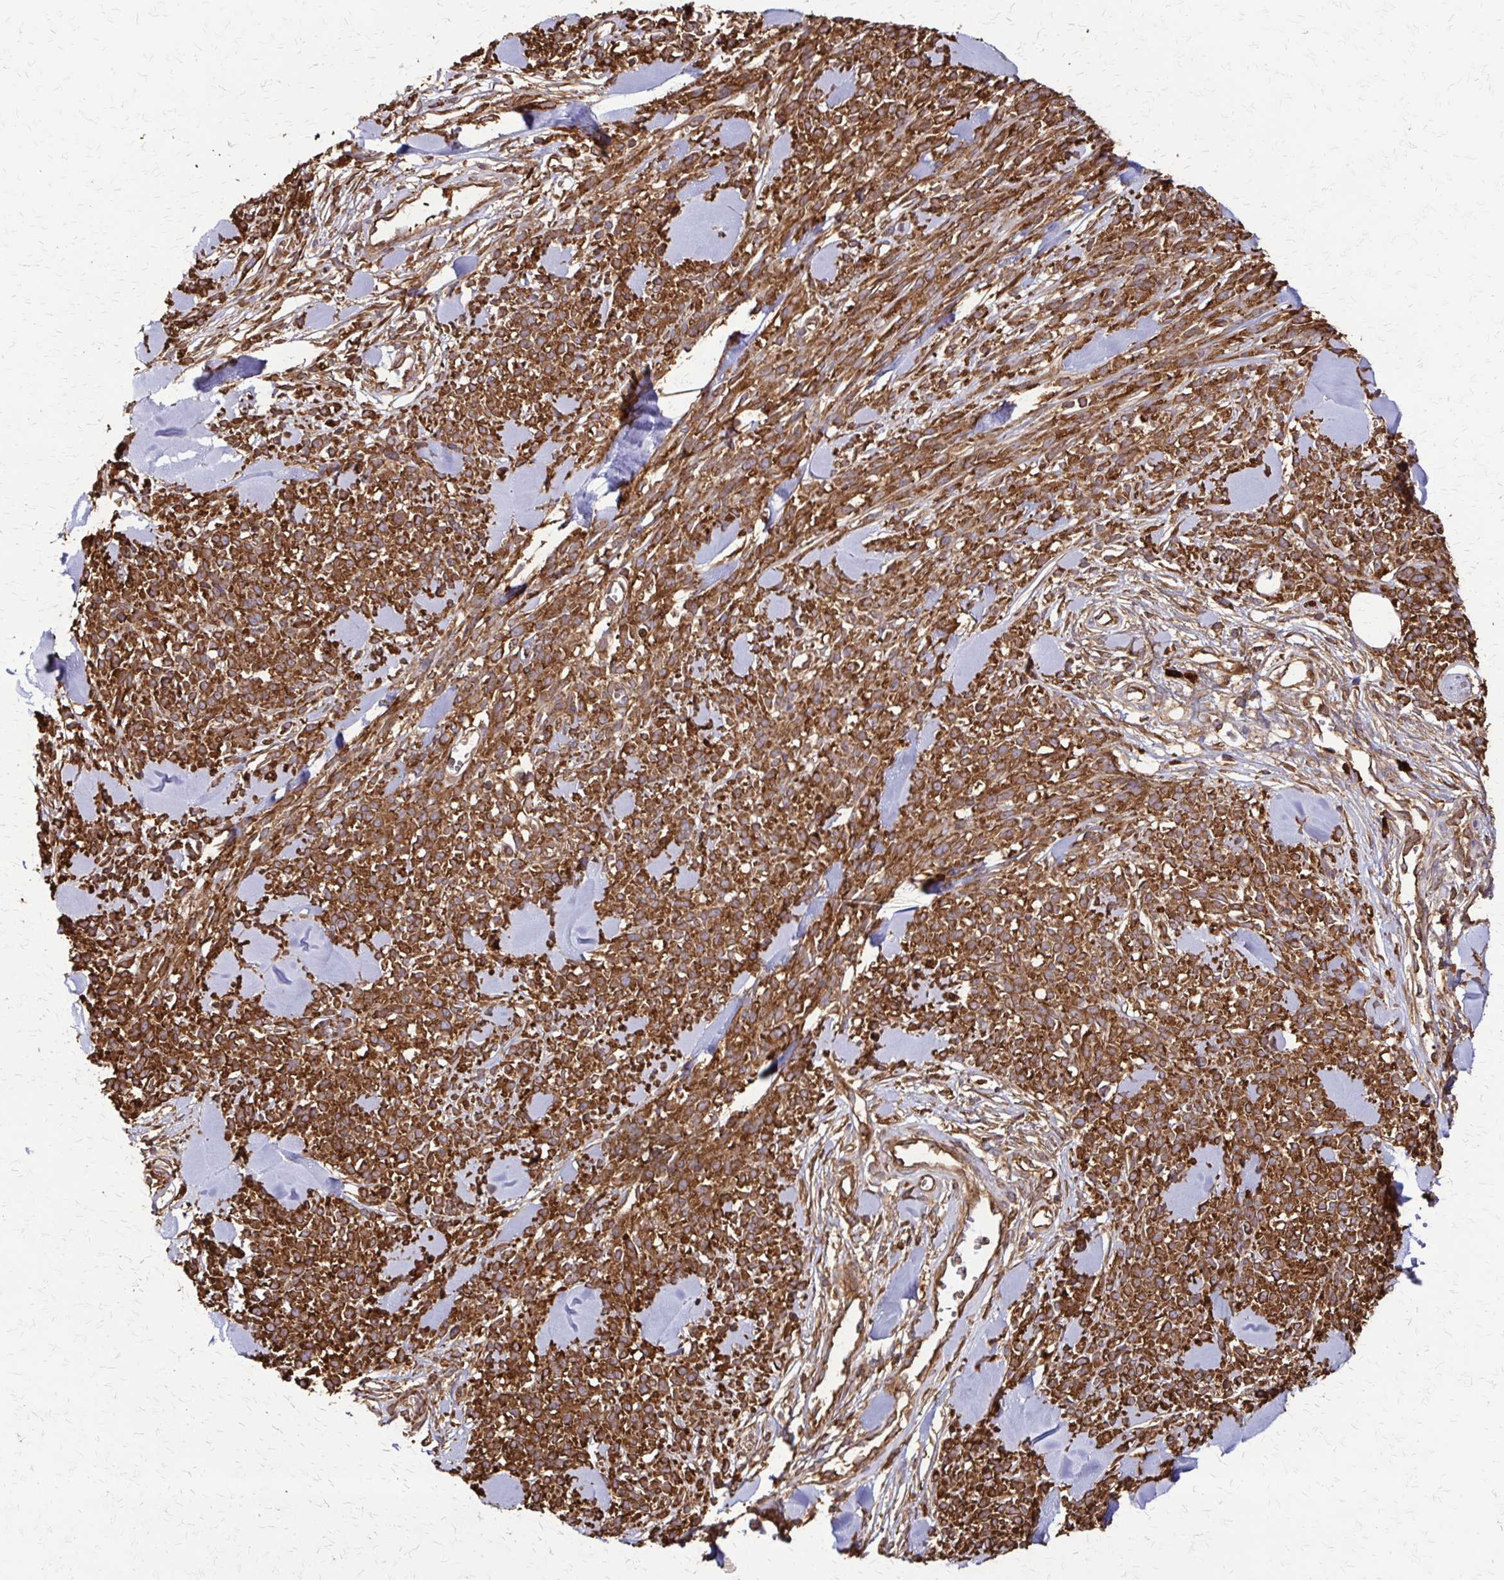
{"staining": {"intensity": "strong", "quantity": ">75%", "location": "cytoplasmic/membranous"}, "tissue": "melanoma", "cell_type": "Tumor cells", "image_type": "cancer", "snomed": [{"axis": "morphology", "description": "Malignant melanoma, NOS"}, {"axis": "topography", "description": "Skin"}, {"axis": "topography", "description": "Skin of trunk"}], "caption": "This is an image of IHC staining of malignant melanoma, which shows strong staining in the cytoplasmic/membranous of tumor cells.", "gene": "EEF2", "patient": {"sex": "male", "age": 74}}